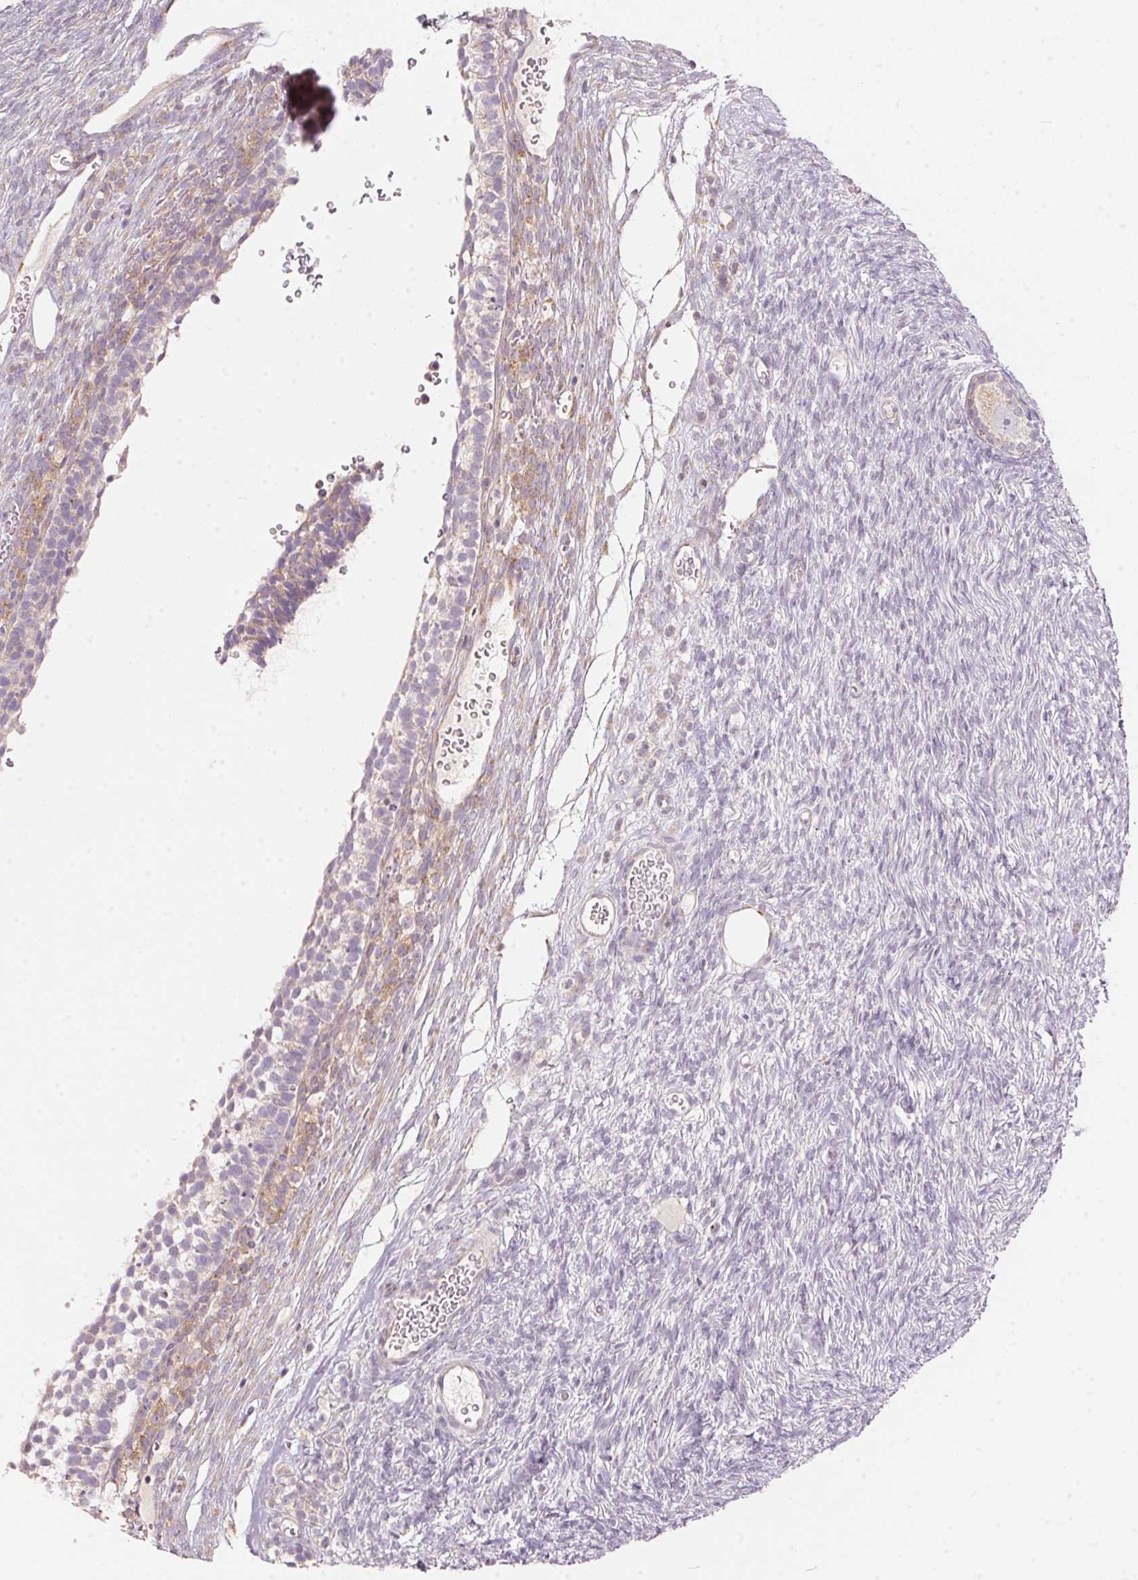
{"staining": {"intensity": "weak", "quantity": "<25%", "location": "cytoplasmic/membranous"}, "tissue": "ovary", "cell_type": "Follicle cells", "image_type": "normal", "snomed": [{"axis": "morphology", "description": "Normal tissue, NOS"}, {"axis": "topography", "description": "Ovary"}], "caption": "The histopathology image exhibits no significant staining in follicle cells of ovary.", "gene": "BLOC1S2", "patient": {"sex": "female", "age": 34}}